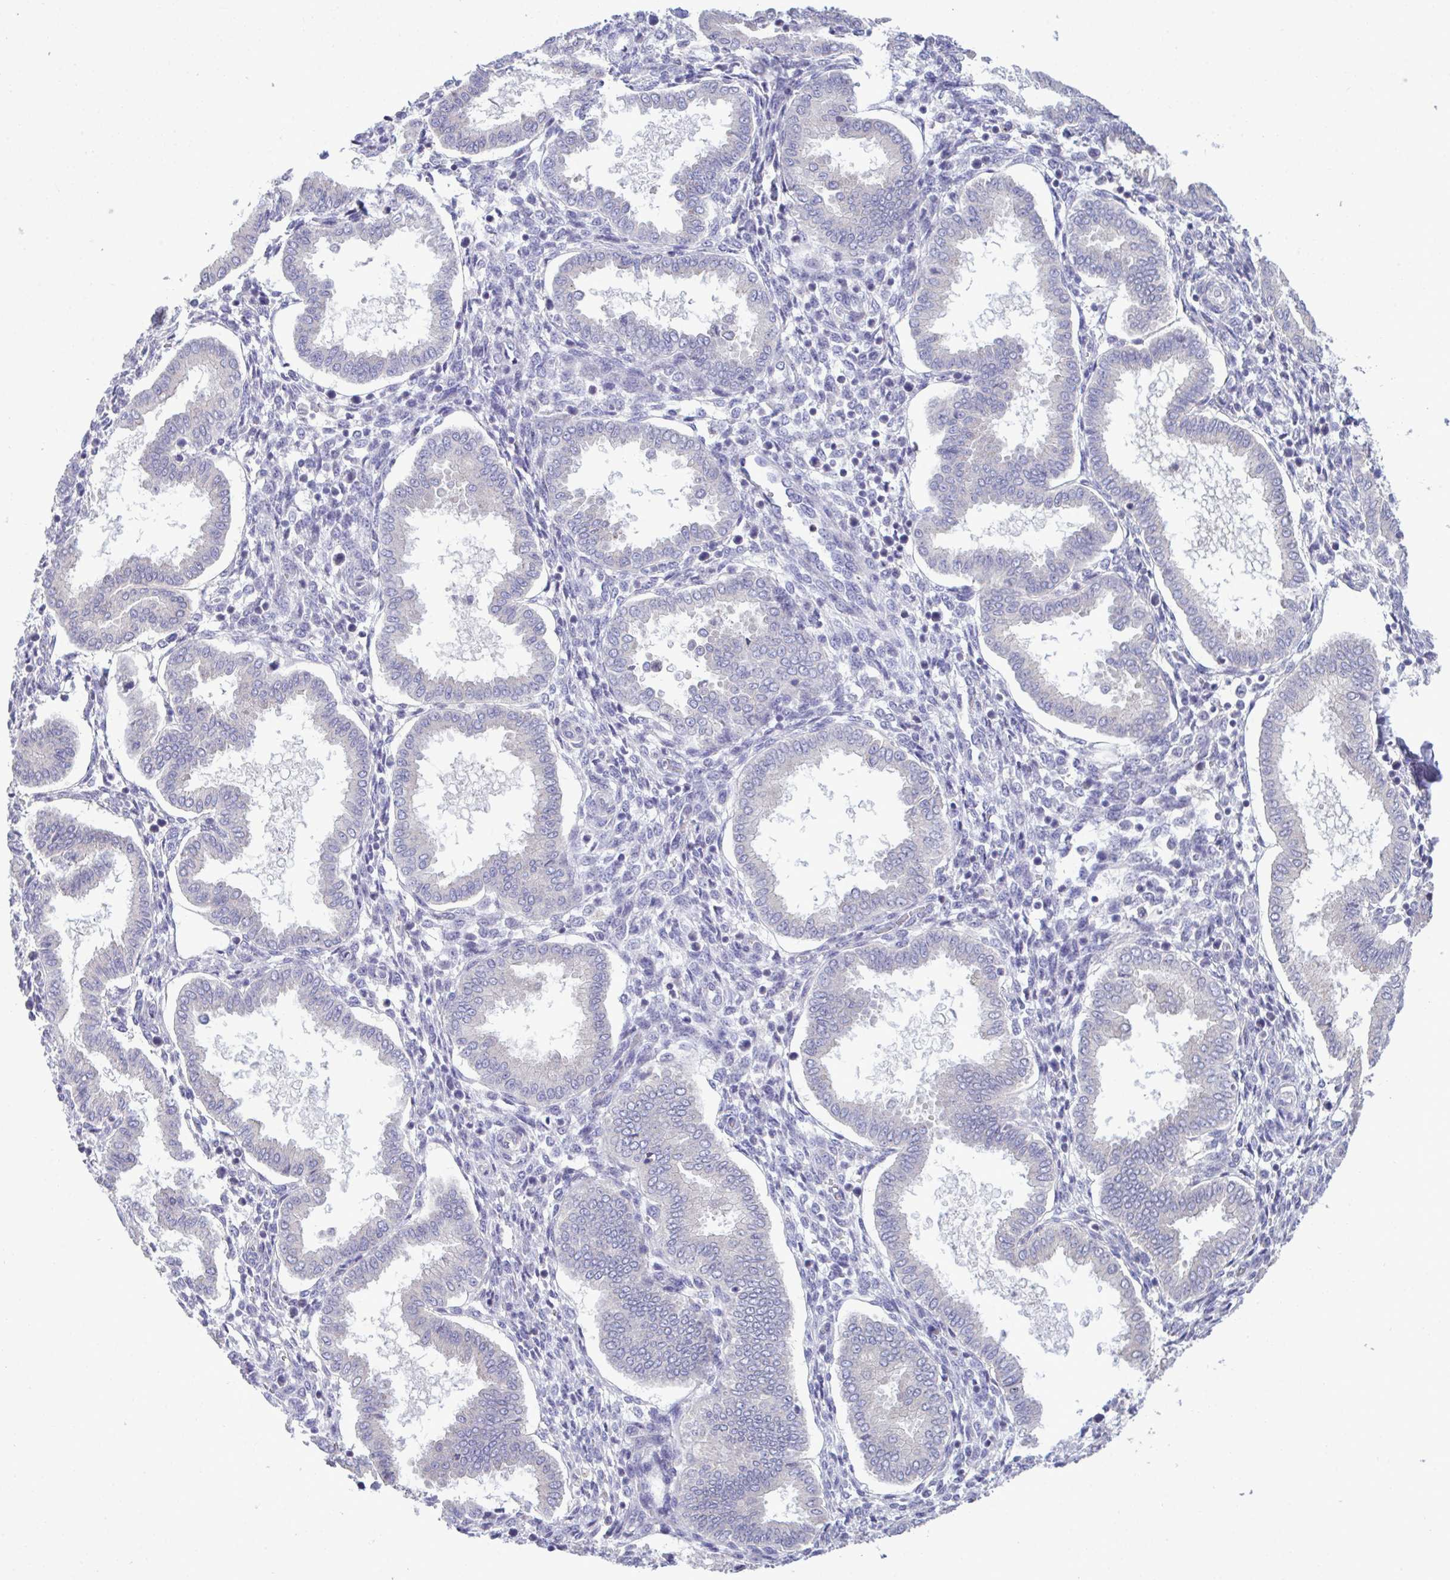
{"staining": {"intensity": "negative", "quantity": "none", "location": "none"}, "tissue": "endometrium", "cell_type": "Cells in endometrial stroma", "image_type": "normal", "snomed": [{"axis": "morphology", "description": "Normal tissue, NOS"}, {"axis": "topography", "description": "Endometrium"}], "caption": "A high-resolution image shows IHC staining of normal endometrium, which demonstrates no significant staining in cells in endometrial stroma.", "gene": "PIGK", "patient": {"sex": "female", "age": 24}}